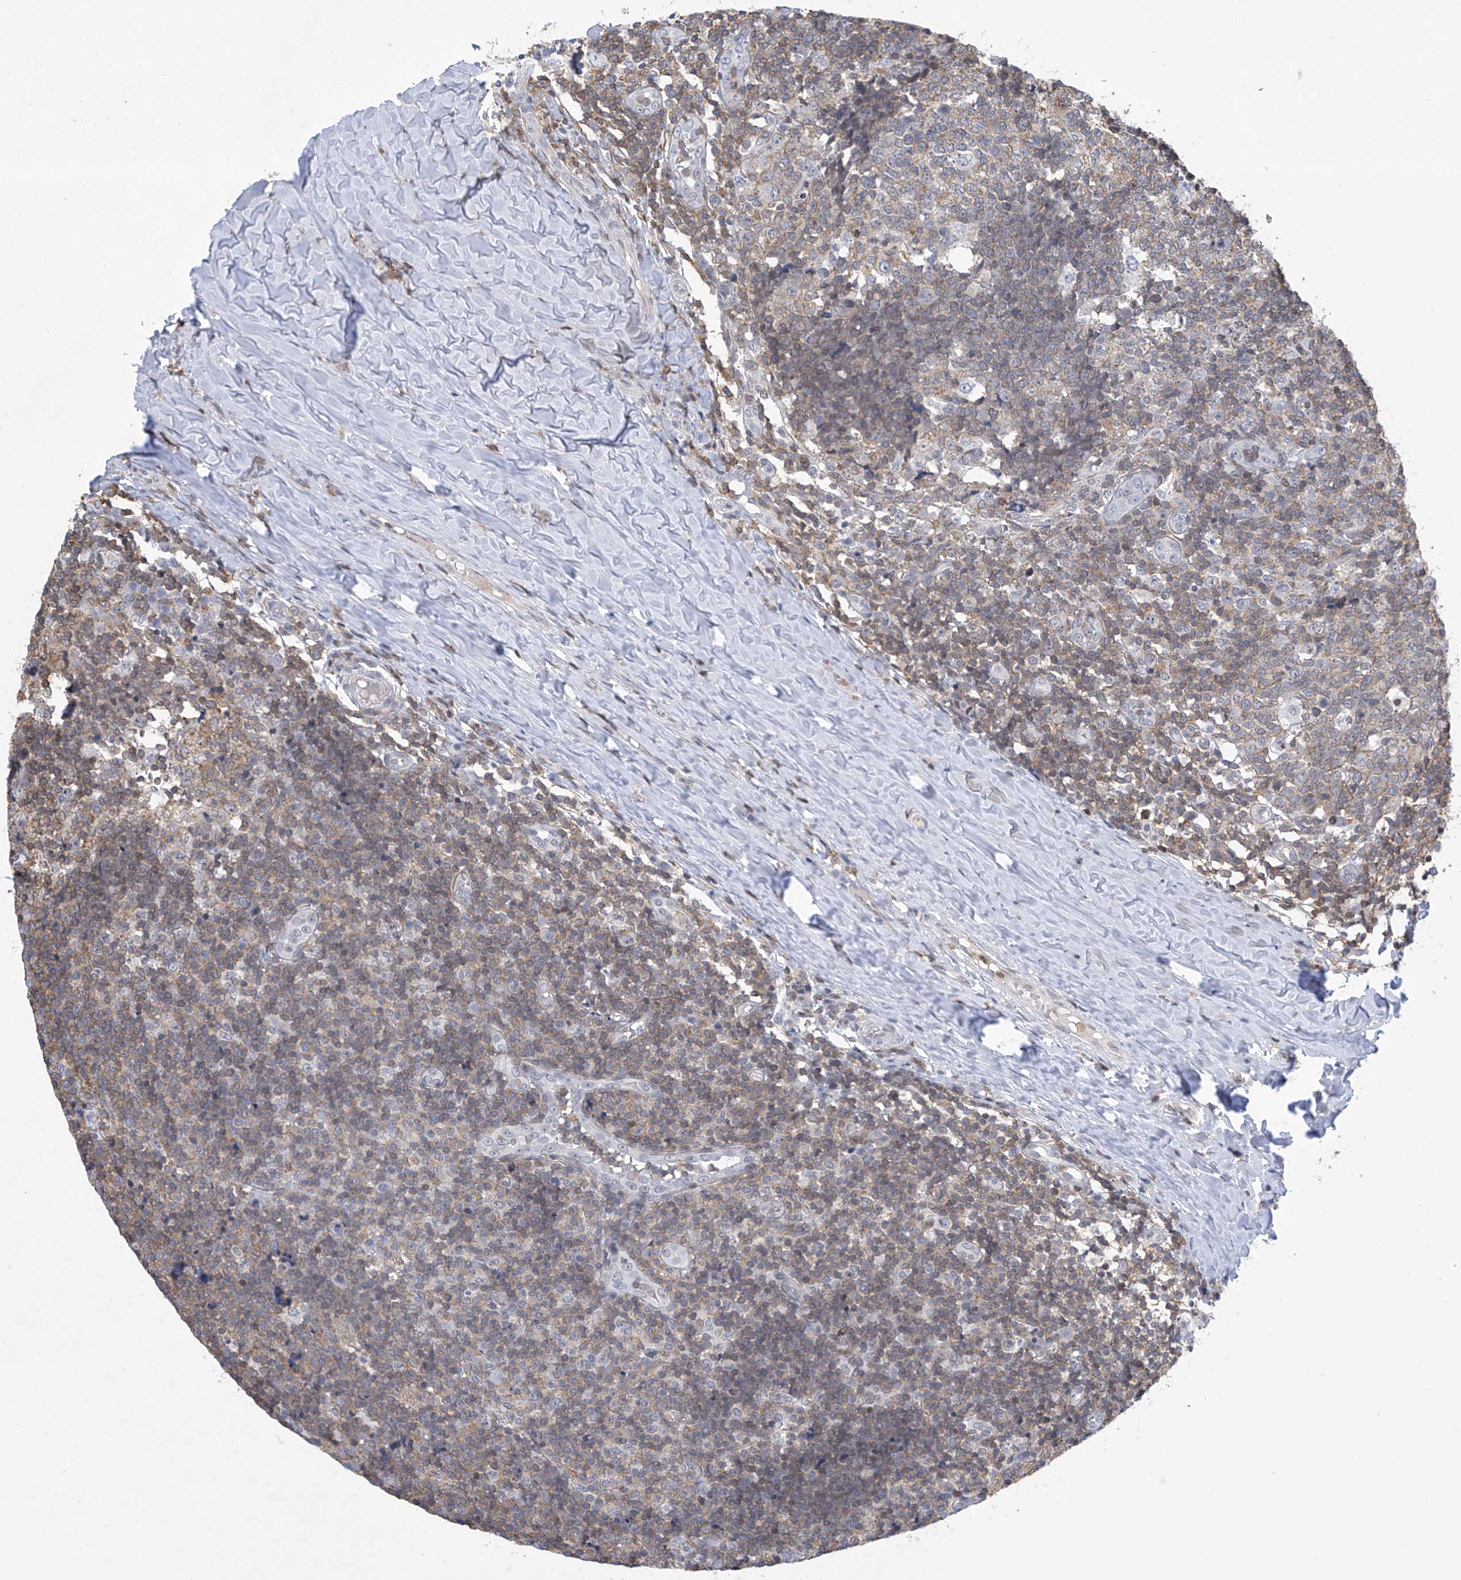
{"staining": {"intensity": "weak", "quantity": "25%-75%", "location": "cytoplasmic/membranous"}, "tissue": "tonsil", "cell_type": "Germinal center cells", "image_type": "normal", "snomed": [{"axis": "morphology", "description": "Normal tissue, NOS"}, {"axis": "topography", "description": "Tonsil"}], "caption": "Benign tonsil reveals weak cytoplasmic/membranous positivity in about 25%-75% of germinal center cells The protein of interest is shown in brown color, while the nuclei are stained blue..", "gene": "MSL3", "patient": {"sex": "female", "age": 19}}